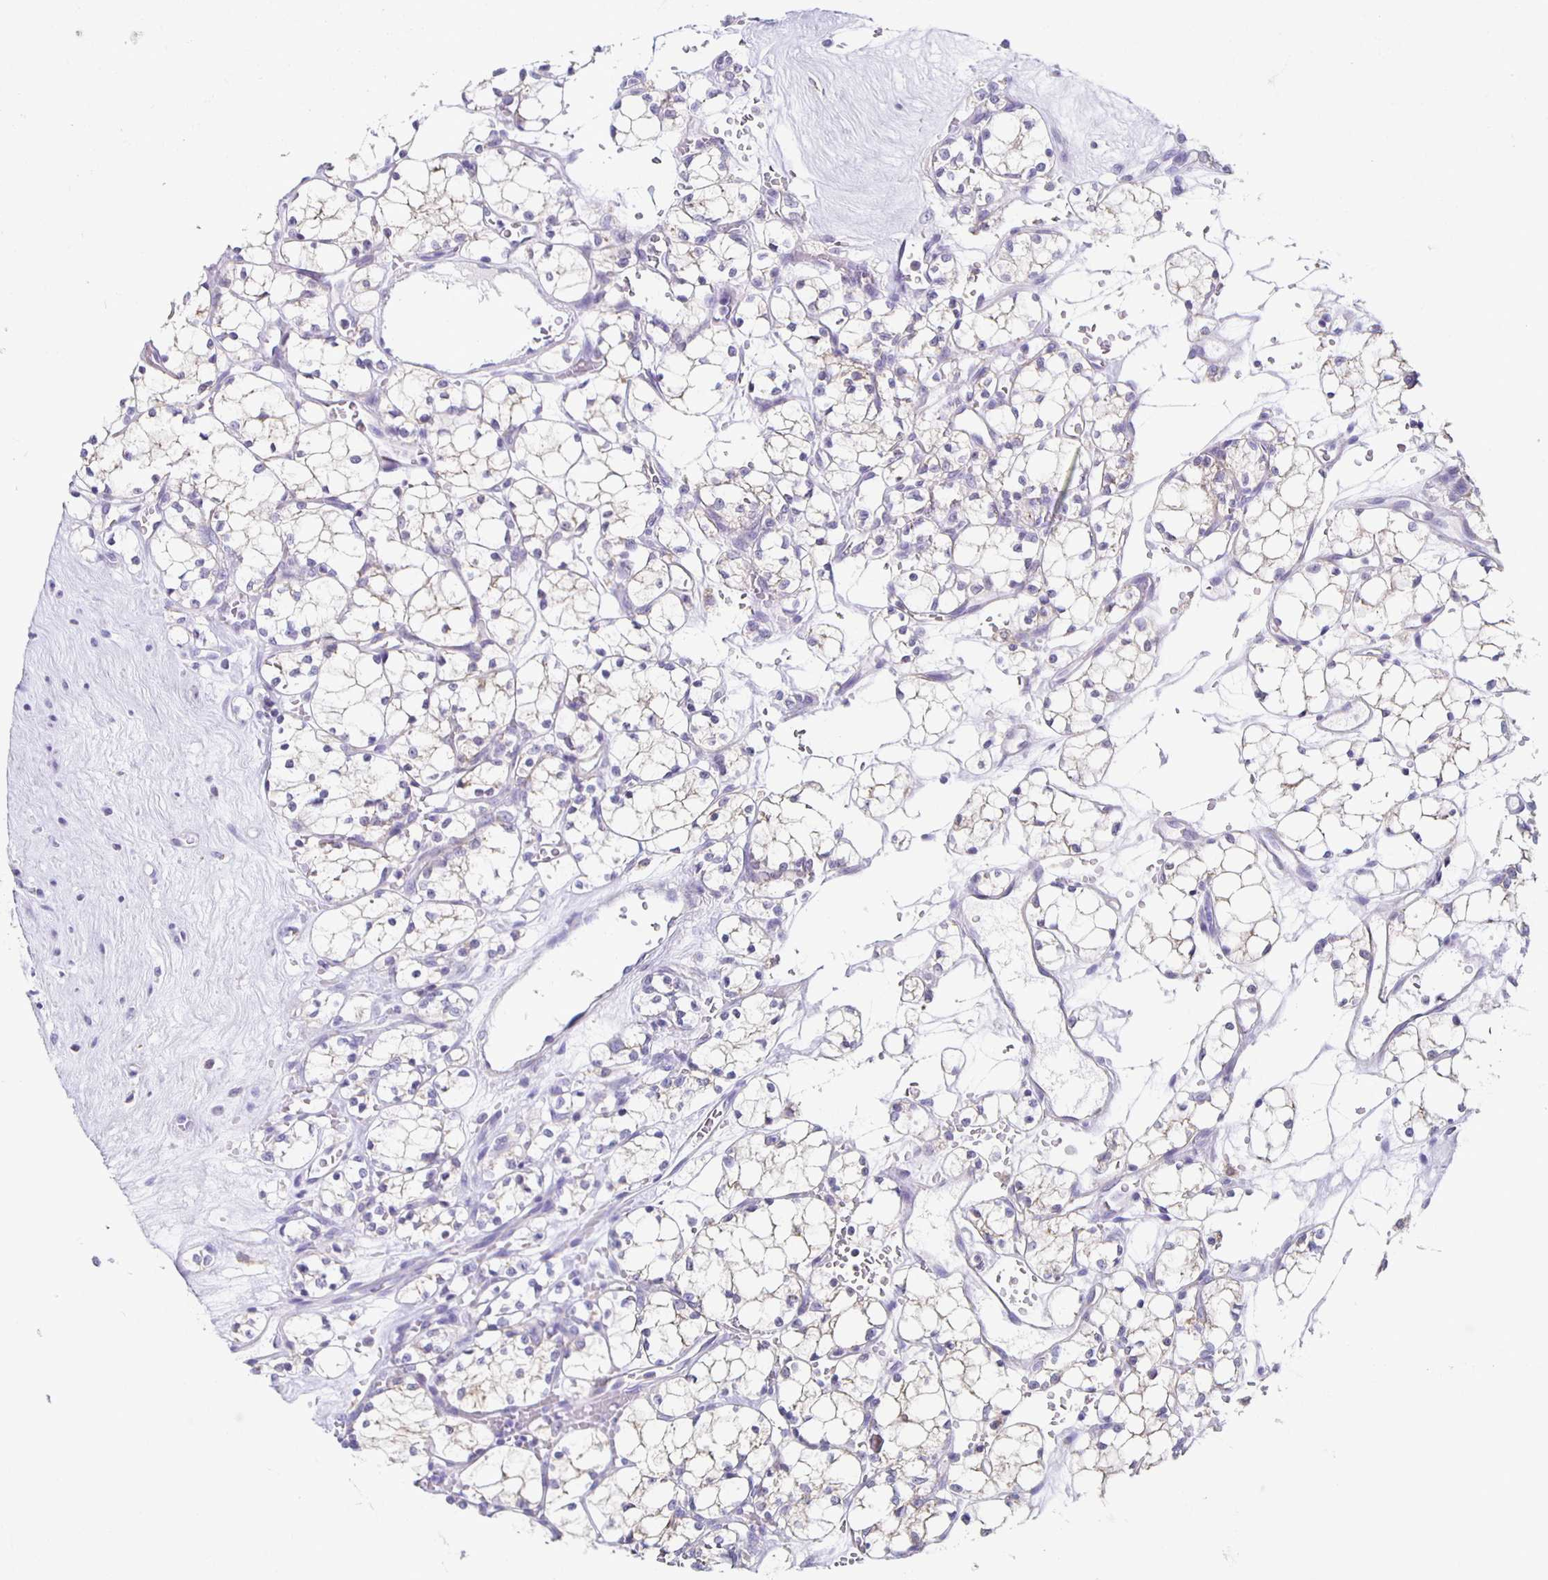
{"staining": {"intensity": "weak", "quantity": "<25%", "location": "cytoplasmic/membranous"}, "tissue": "renal cancer", "cell_type": "Tumor cells", "image_type": "cancer", "snomed": [{"axis": "morphology", "description": "Adenocarcinoma, NOS"}, {"axis": "topography", "description": "Kidney"}], "caption": "Immunohistochemistry histopathology image of neoplastic tissue: human renal adenocarcinoma stained with DAB (3,3'-diaminobenzidine) reveals no significant protein positivity in tumor cells.", "gene": "TPPP", "patient": {"sex": "female", "age": 69}}